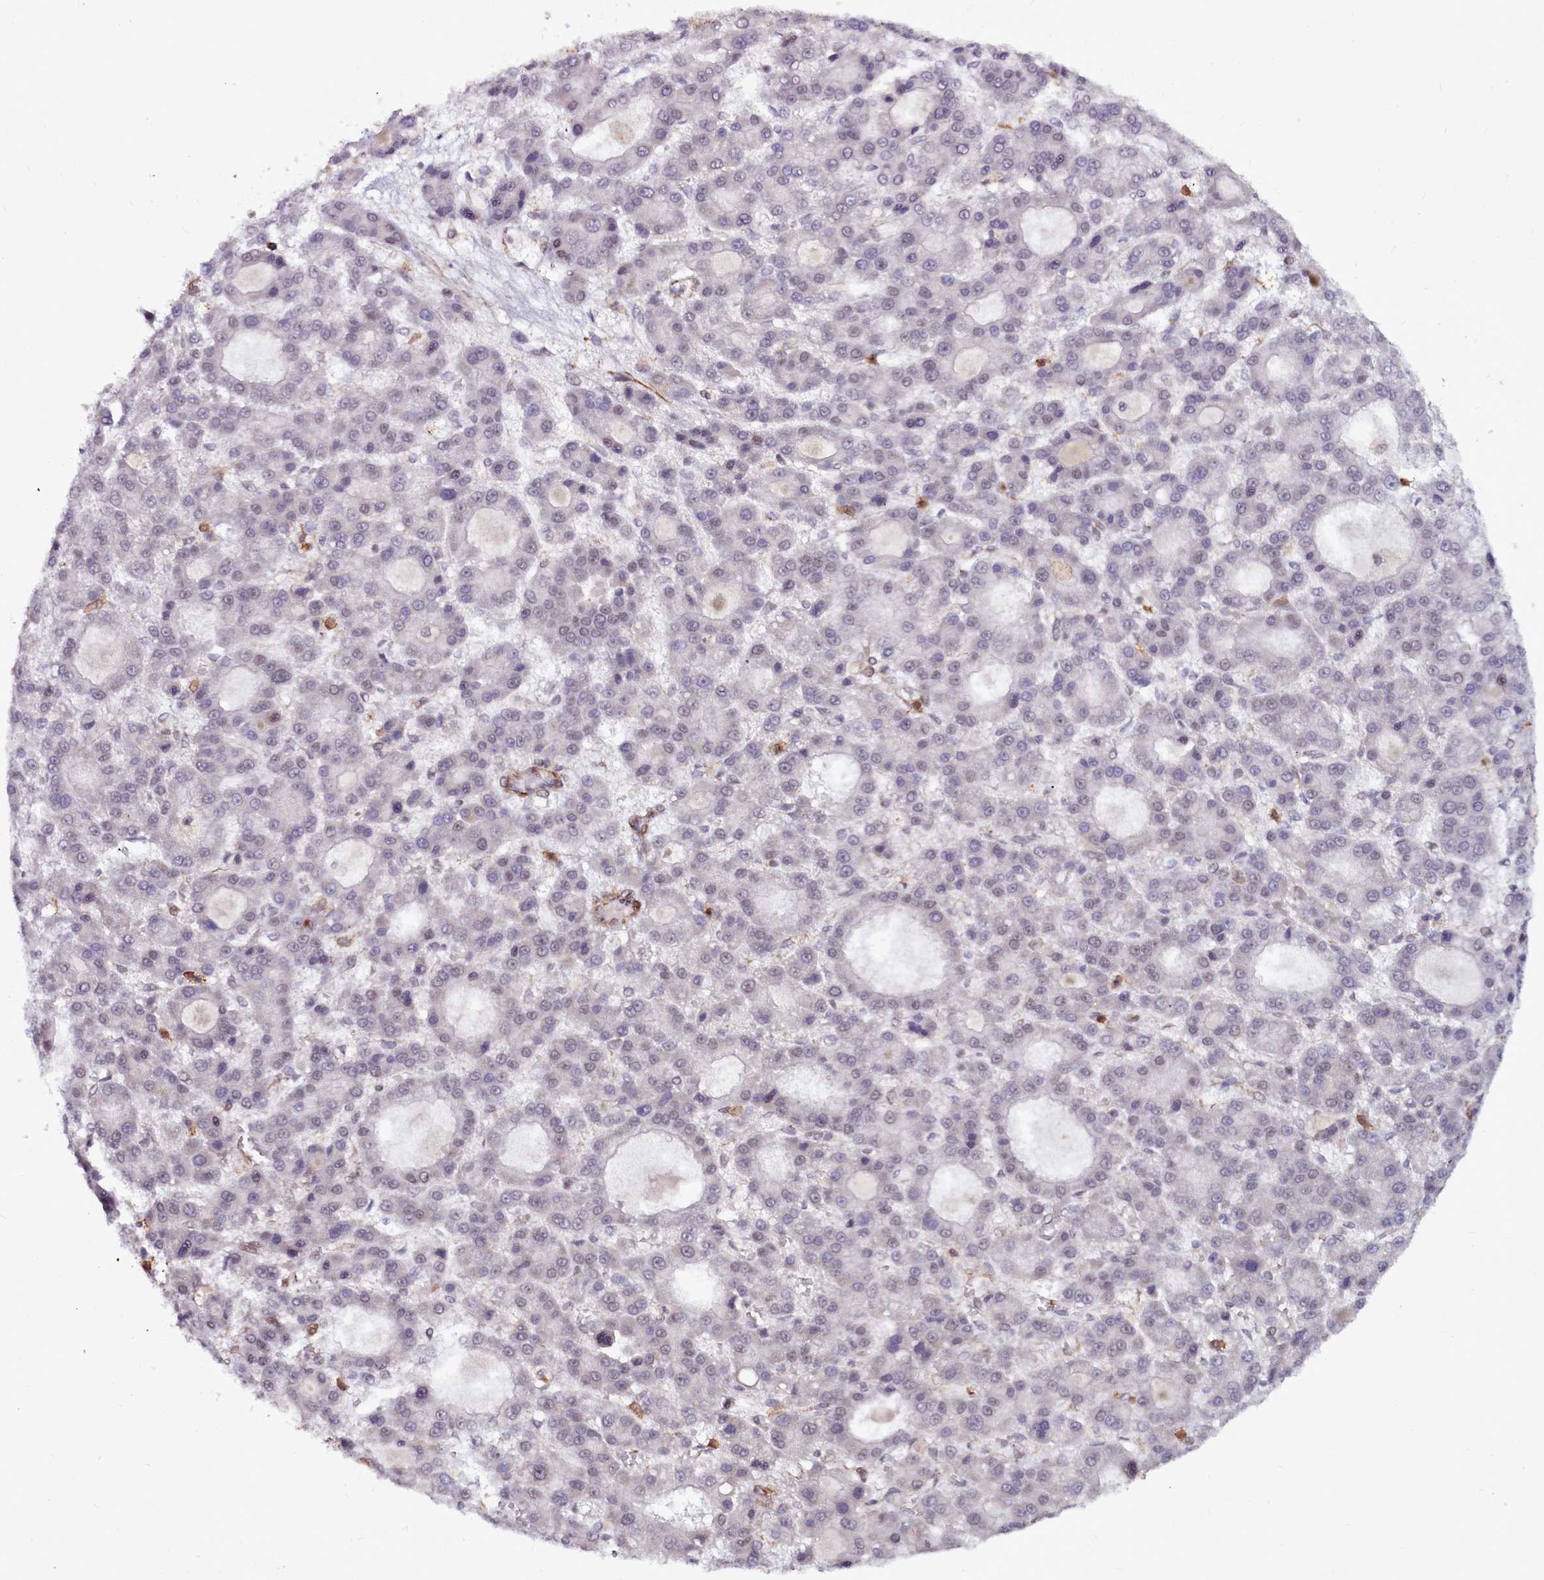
{"staining": {"intensity": "negative", "quantity": "none", "location": "none"}, "tissue": "liver cancer", "cell_type": "Tumor cells", "image_type": "cancer", "snomed": [{"axis": "morphology", "description": "Carcinoma, Hepatocellular, NOS"}, {"axis": "topography", "description": "Liver"}], "caption": "IHC histopathology image of hepatocellular carcinoma (liver) stained for a protein (brown), which reveals no staining in tumor cells.", "gene": "CLK3", "patient": {"sex": "male", "age": 70}}